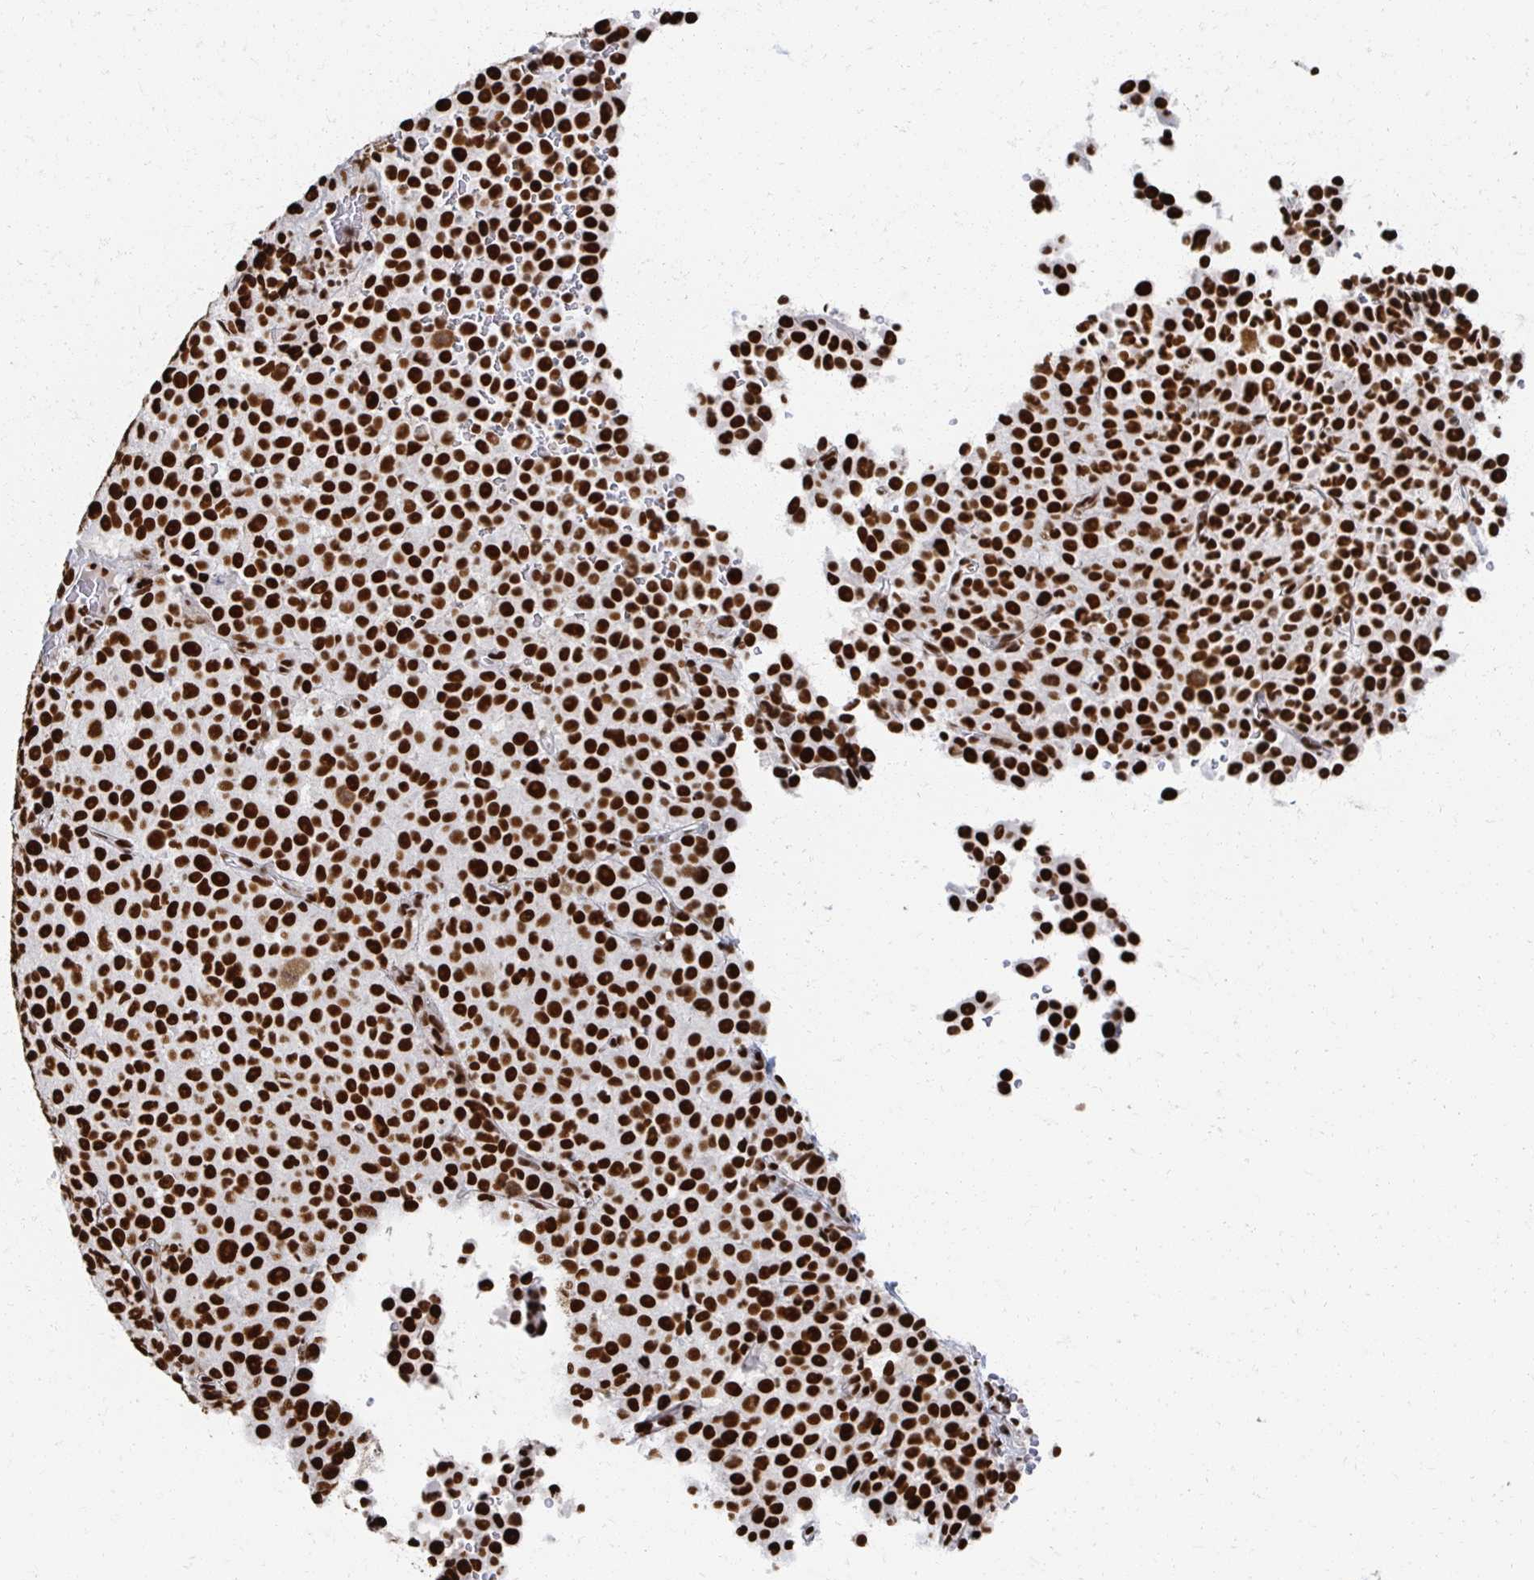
{"staining": {"intensity": "strong", "quantity": ">75%", "location": "nuclear"}, "tissue": "melanoma", "cell_type": "Tumor cells", "image_type": "cancer", "snomed": [{"axis": "morphology", "description": "Malignant melanoma, Metastatic site"}, {"axis": "topography", "description": "Skin"}, {"axis": "topography", "description": "Lymph node"}], "caption": "Brown immunohistochemical staining in human malignant melanoma (metastatic site) demonstrates strong nuclear staining in approximately >75% of tumor cells.", "gene": "RBBP7", "patient": {"sex": "male", "age": 66}}